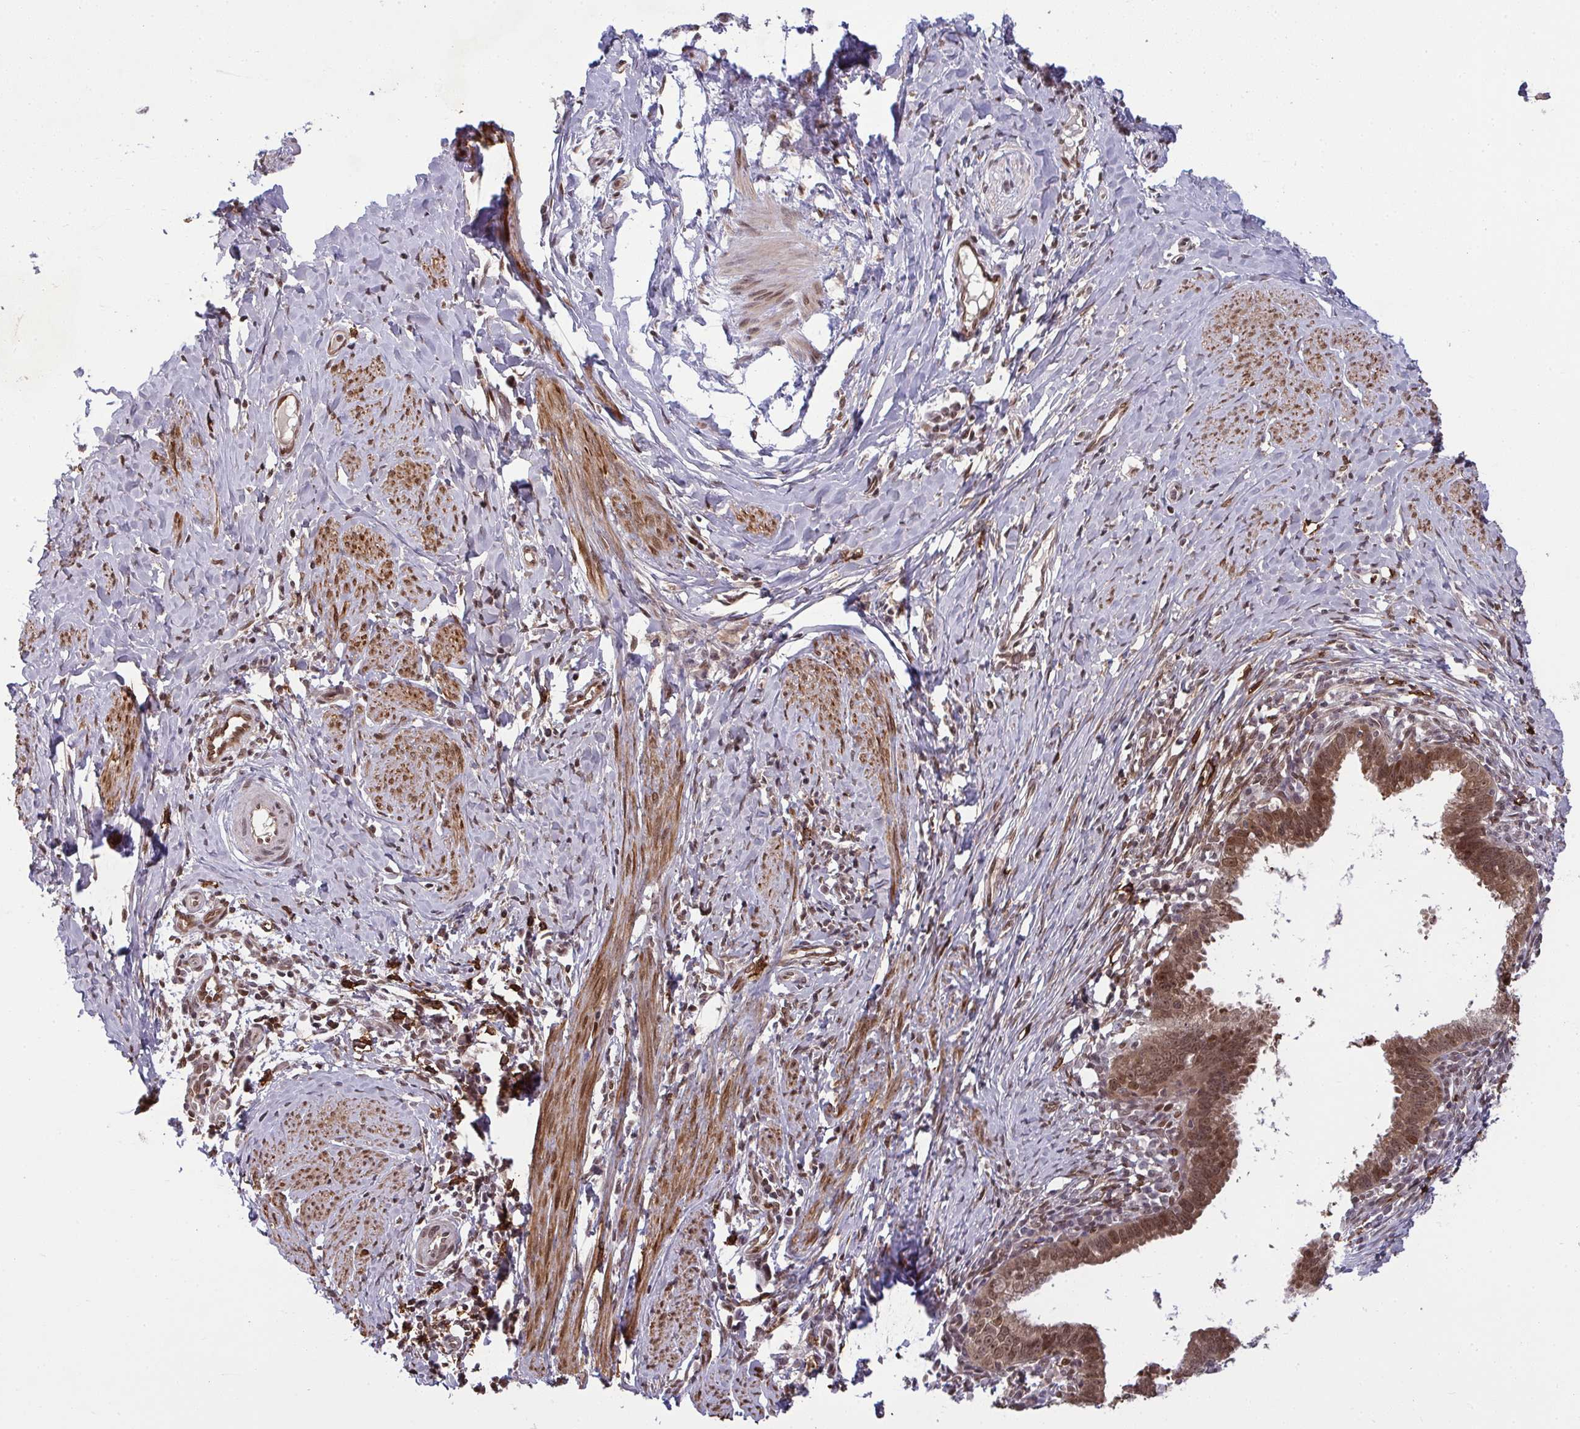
{"staining": {"intensity": "moderate", "quantity": ">75%", "location": "cytoplasmic/membranous,nuclear"}, "tissue": "cervical cancer", "cell_type": "Tumor cells", "image_type": "cancer", "snomed": [{"axis": "morphology", "description": "Adenocarcinoma, NOS"}, {"axis": "topography", "description": "Cervix"}], "caption": "Immunohistochemical staining of human cervical adenocarcinoma shows moderate cytoplasmic/membranous and nuclear protein expression in about >75% of tumor cells. (brown staining indicates protein expression, while blue staining denotes nuclei).", "gene": "UXT", "patient": {"sex": "female", "age": 36}}